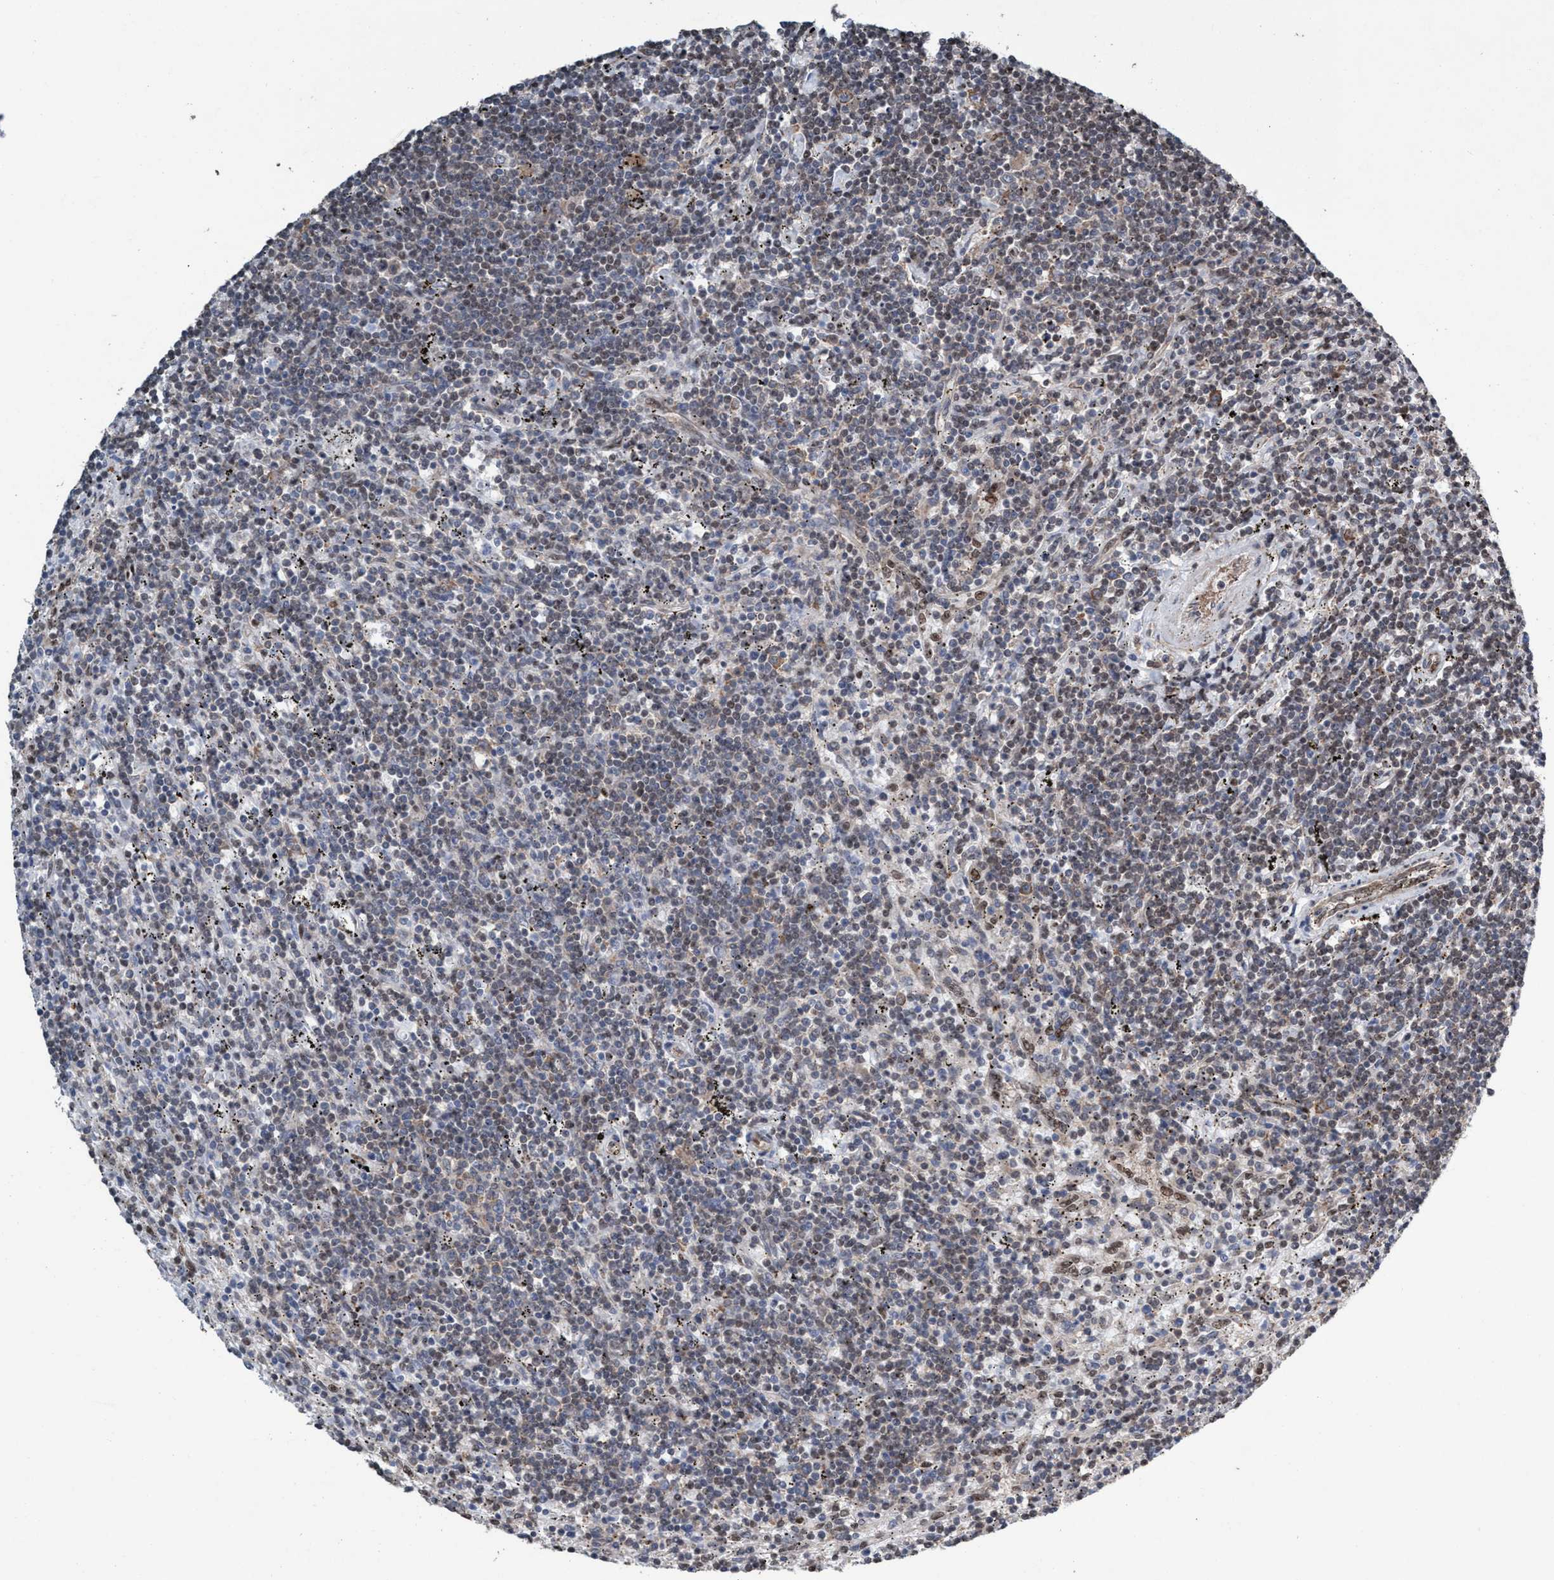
{"staining": {"intensity": "weak", "quantity": "25%-75%", "location": "cytoplasmic/membranous"}, "tissue": "lymphoma", "cell_type": "Tumor cells", "image_type": "cancer", "snomed": [{"axis": "morphology", "description": "Malignant lymphoma, non-Hodgkin's type, Low grade"}, {"axis": "topography", "description": "Spleen"}], "caption": "Protein expression analysis of lymphoma demonstrates weak cytoplasmic/membranous positivity in approximately 25%-75% of tumor cells. Nuclei are stained in blue.", "gene": "METAP2", "patient": {"sex": "male", "age": 76}}